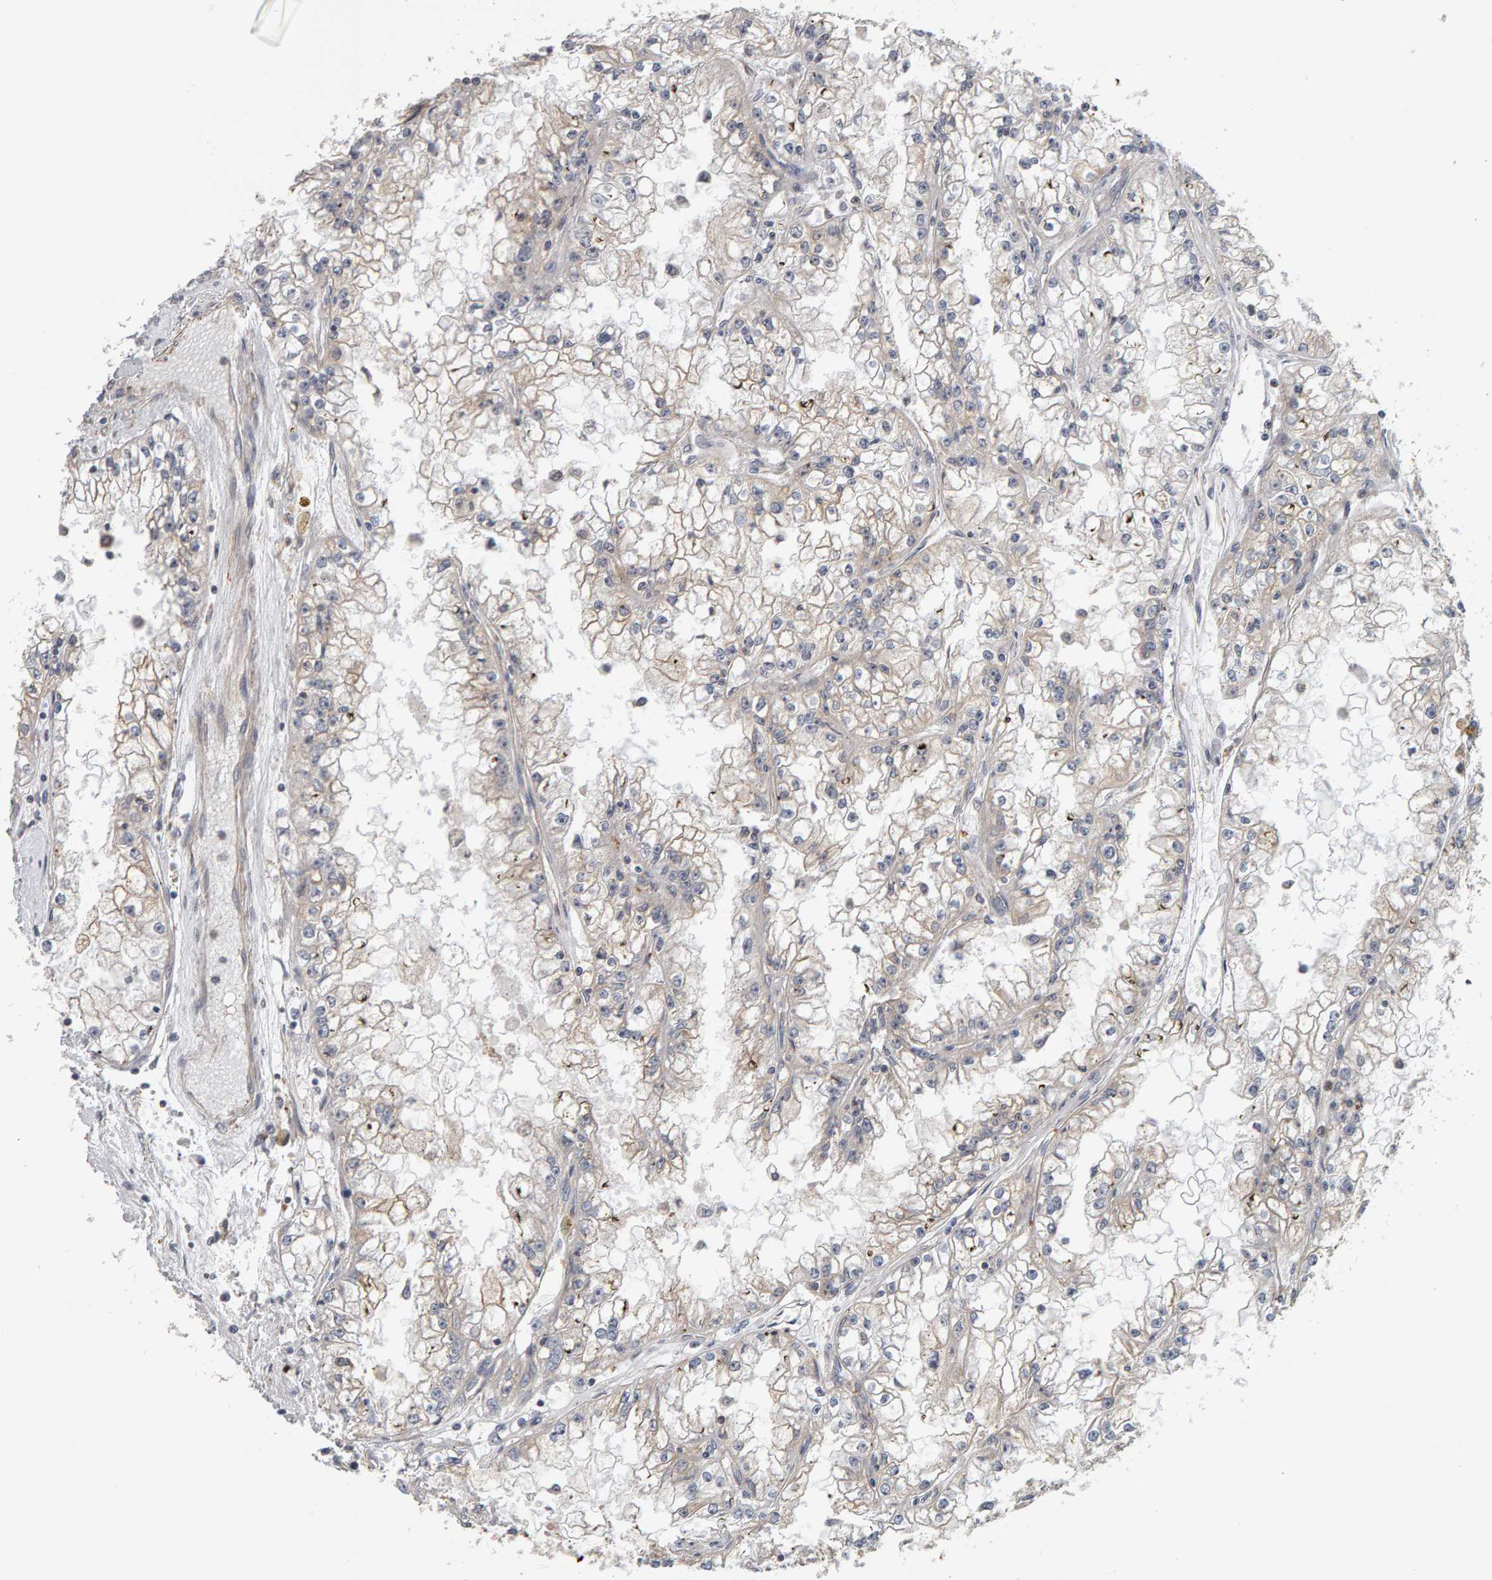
{"staining": {"intensity": "weak", "quantity": "<25%", "location": "cytoplasmic/membranous"}, "tissue": "renal cancer", "cell_type": "Tumor cells", "image_type": "cancer", "snomed": [{"axis": "morphology", "description": "Adenocarcinoma, NOS"}, {"axis": "topography", "description": "Kidney"}], "caption": "Tumor cells show no significant staining in adenocarcinoma (renal).", "gene": "C9orf72", "patient": {"sex": "male", "age": 56}}